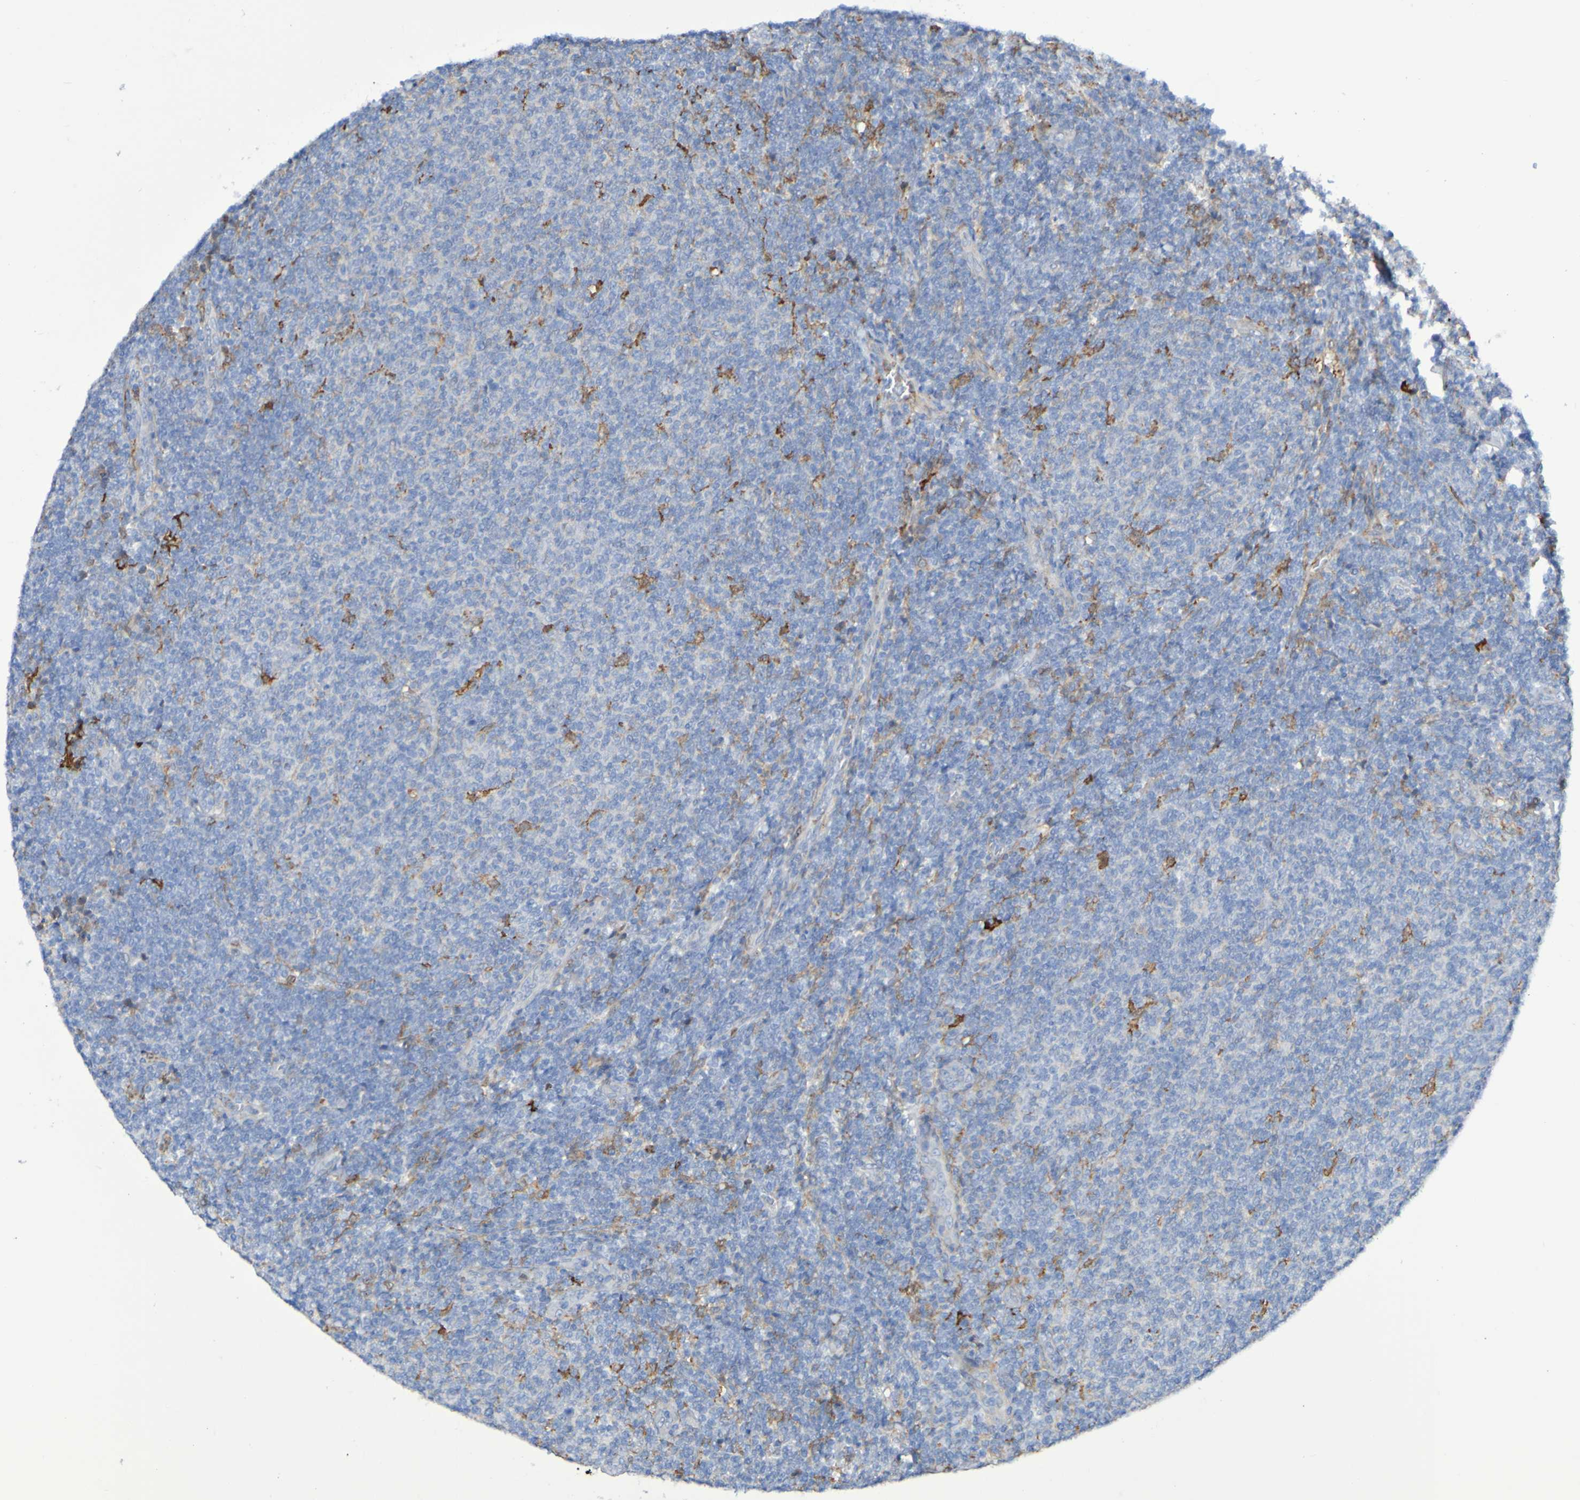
{"staining": {"intensity": "moderate", "quantity": "<25%", "location": "cytoplasmic/membranous"}, "tissue": "lymphoma", "cell_type": "Tumor cells", "image_type": "cancer", "snomed": [{"axis": "morphology", "description": "Malignant lymphoma, non-Hodgkin's type, Low grade"}, {"axis": "topography", "description": "Lymph node"}], "caption": "Human malignant lymphoma, non-Hodgkin's type (low-grade) stained for a protein (brown) demonstrates moderate cytoplasmic/membranous positive staining in approximately <25% of tumor cells.", "gene": "SCRG1", "patient": {"sex": "male", "age": 66}}